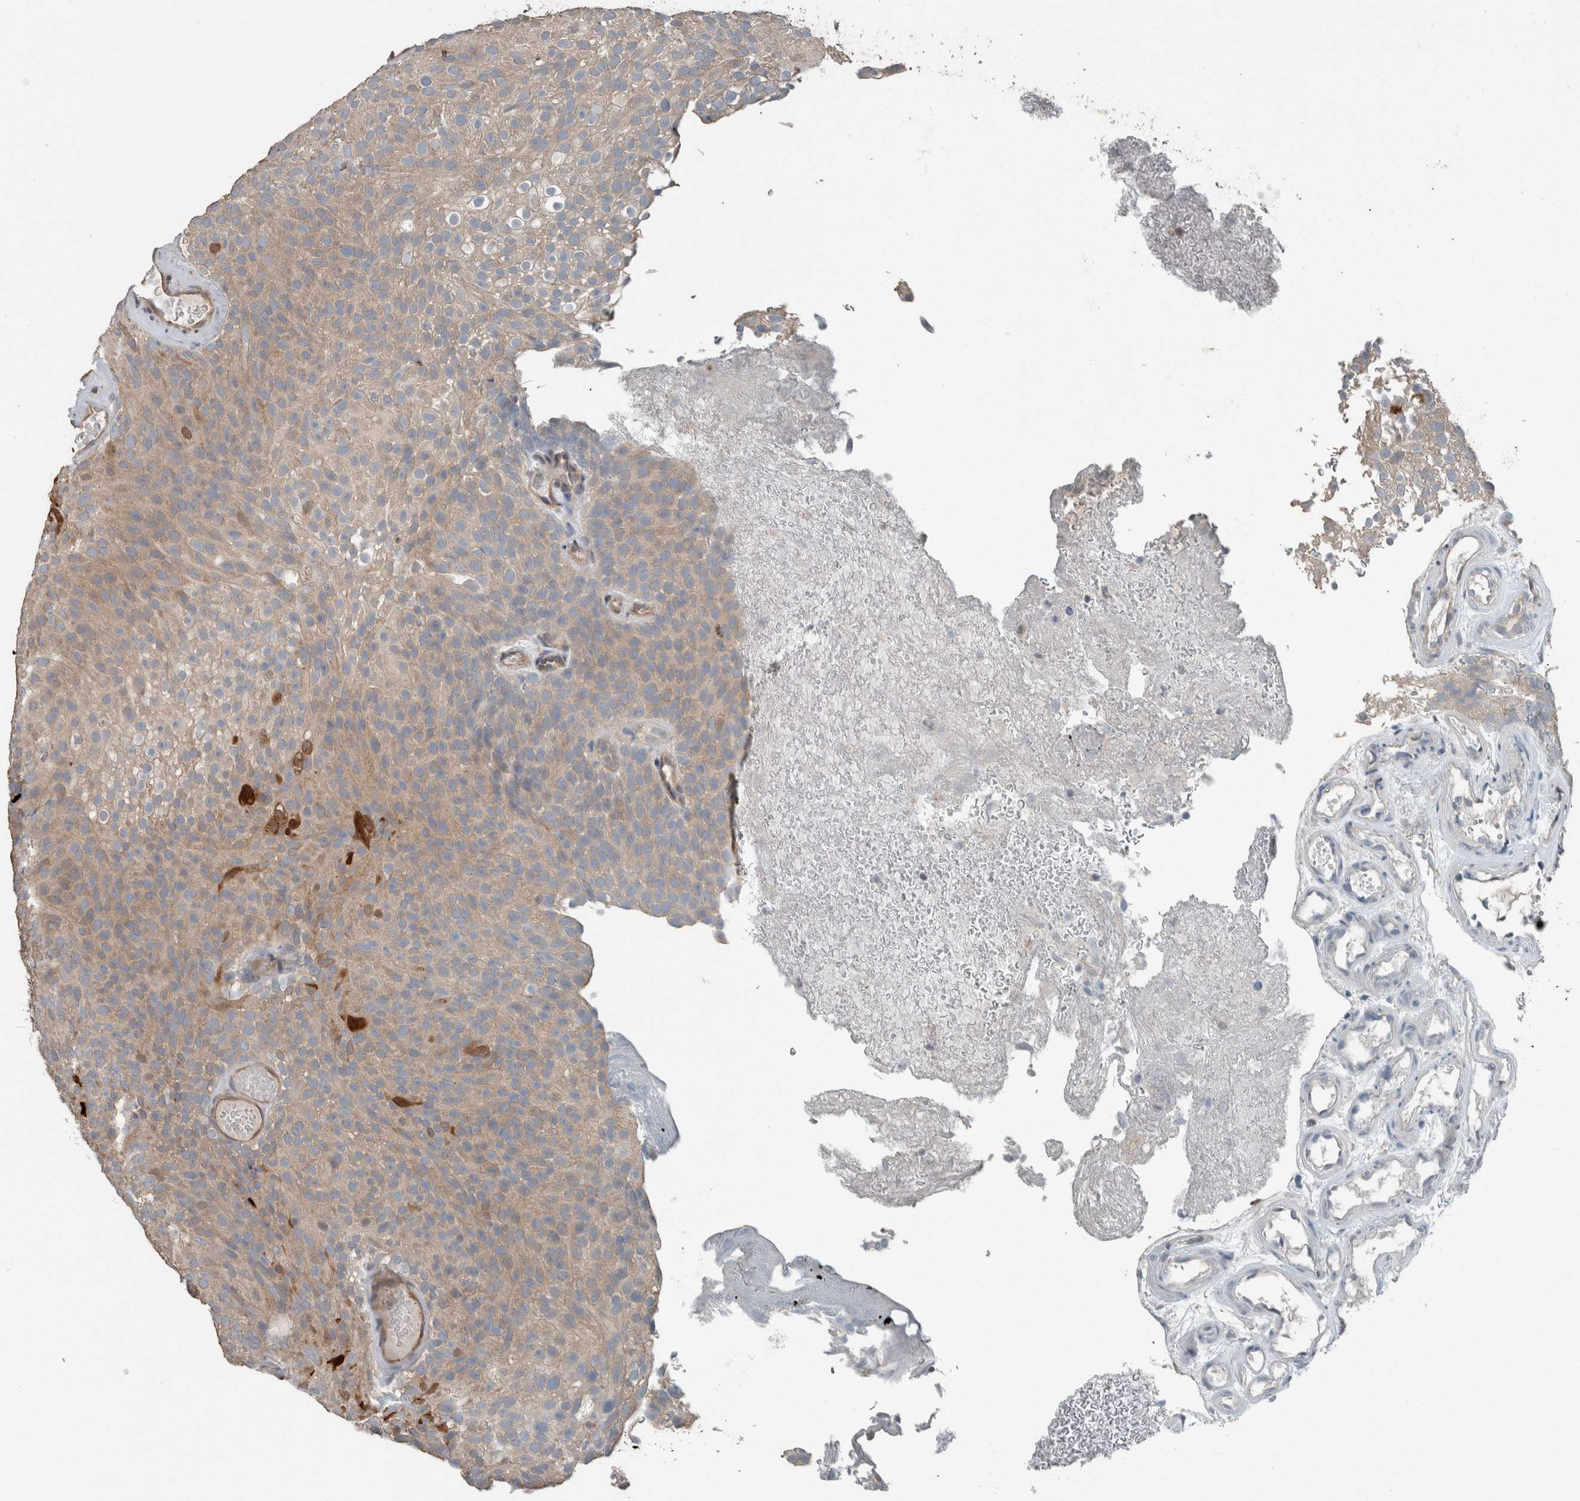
{"staining": {"intensity": "weak", "quantity": "25%-75%", "location": "cytoplasmic/membranous"}, "tissue": "urothelial cancer", "cell_type": "Tumor cells", "image_type": "cancer", "snomed": [{"axis": "morphology", "description": "Urothelial carcinoma, Low grade"}, {"axis": "topography", "description": "Urinary bladder"}], "caption": "Urothelial cancer was stained to show a protein in brown. There is low levels of weak cytoplasmic/membranous expression in approximately 25%-75% of tumor cells. (Stains: DAB in brown, nuclei in blue, Microscopy: brightfield microscopy at high magnification).", "gene": "KNTC1", "patient": {"sex": "male", "age": 78}}